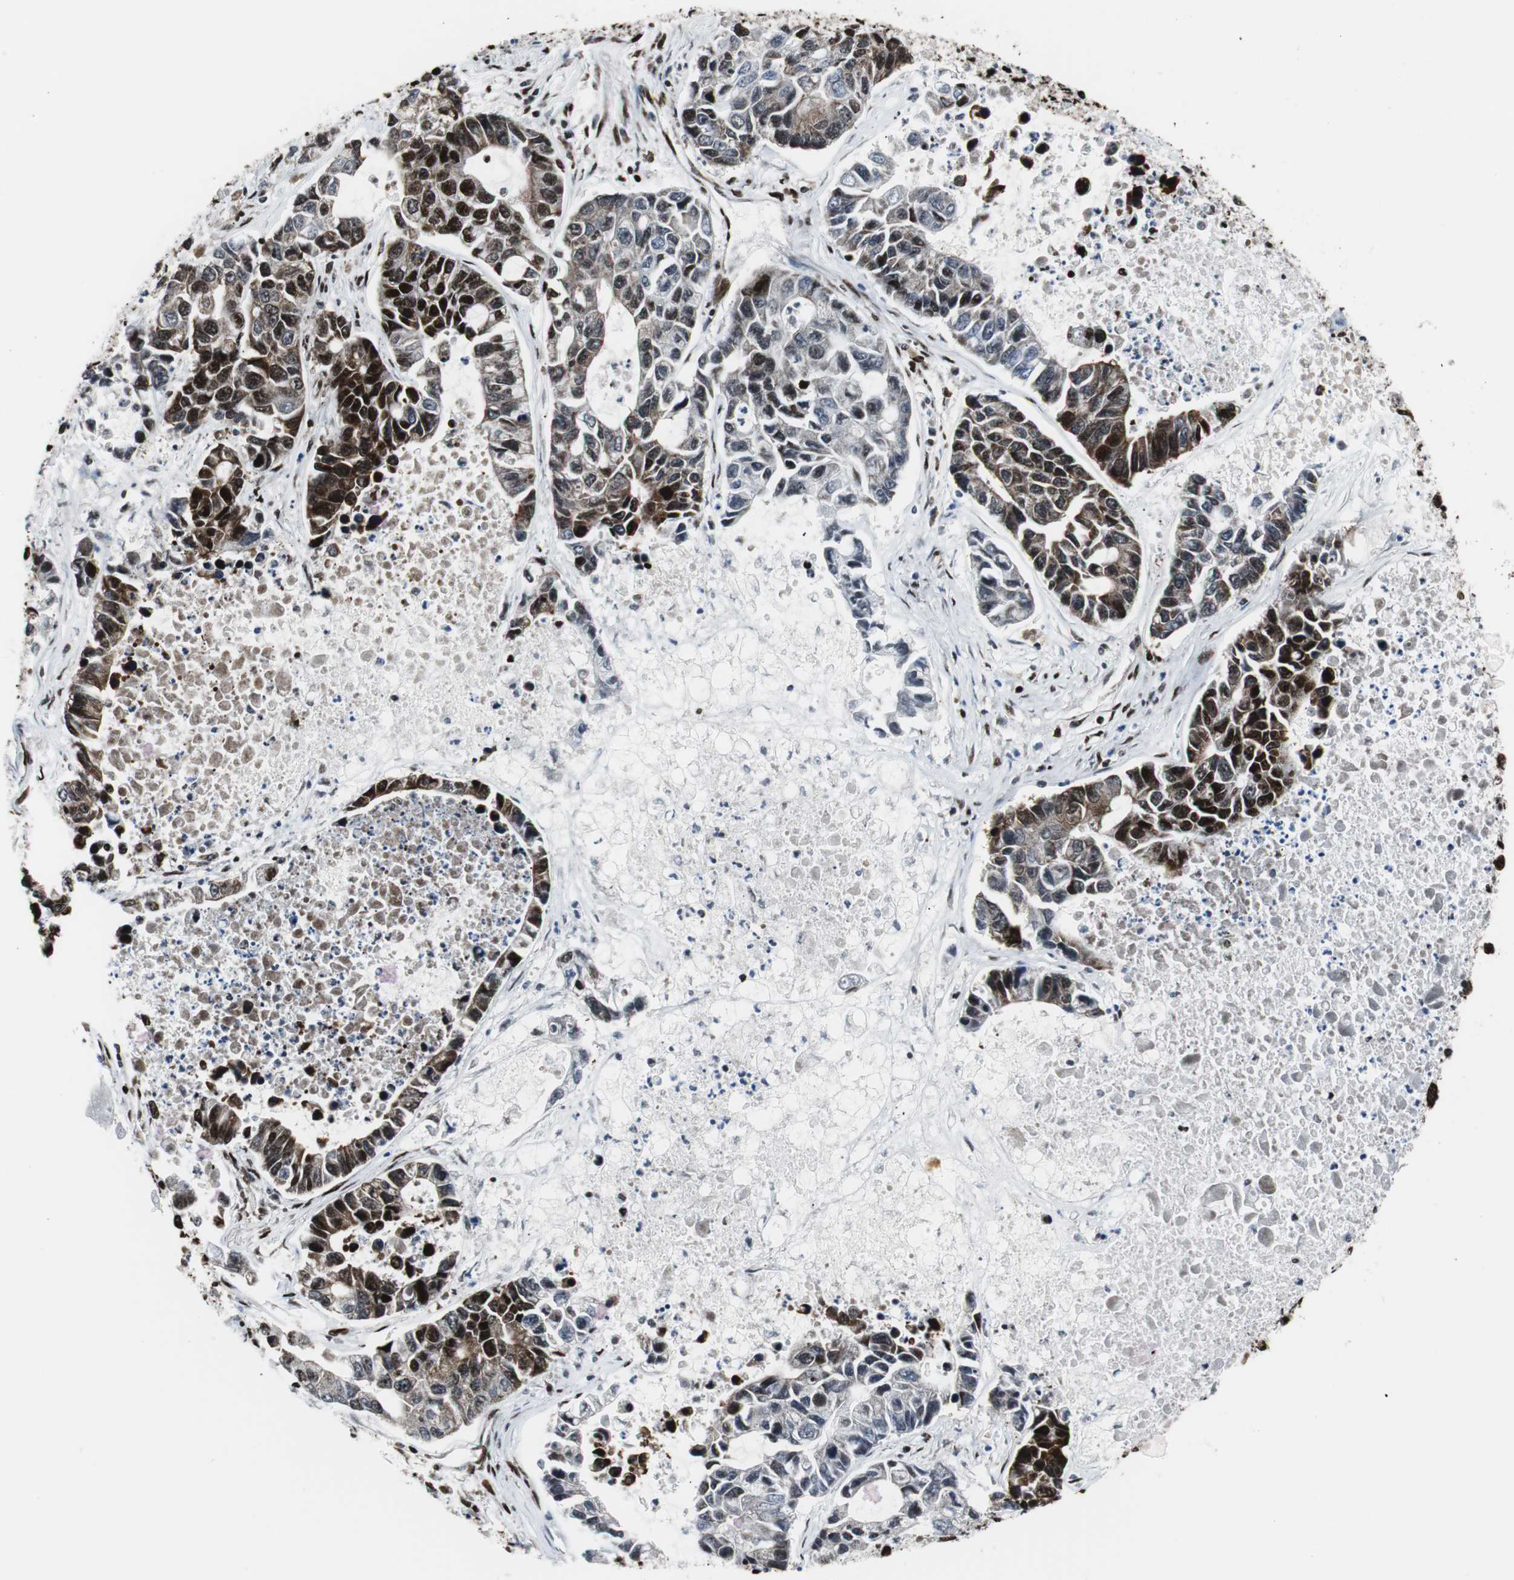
{"staining": {"intensity": "strong", "quantity": ">75%", "location": "nuclear"}, "tissue": "lung cancer", "cell_type": "Tumor cells", "image_type": "cancer", "snomed": [{"axis": "morphology", "description": "Adenocarcinoma, NOS"}, {"axis": "topography", "description": "Lung"}], "caption": "The histopathology image exhibits immunohistochemical staining of lung cancer (adenocarcinoma). There is strong nuclear staining is appreciated in approximately >75% of tumor cells. Ihc stains the protein in brown and the nuclei are stained blue.", "gene": "NCL", "patient": {"sex": "female", "age": 51}}